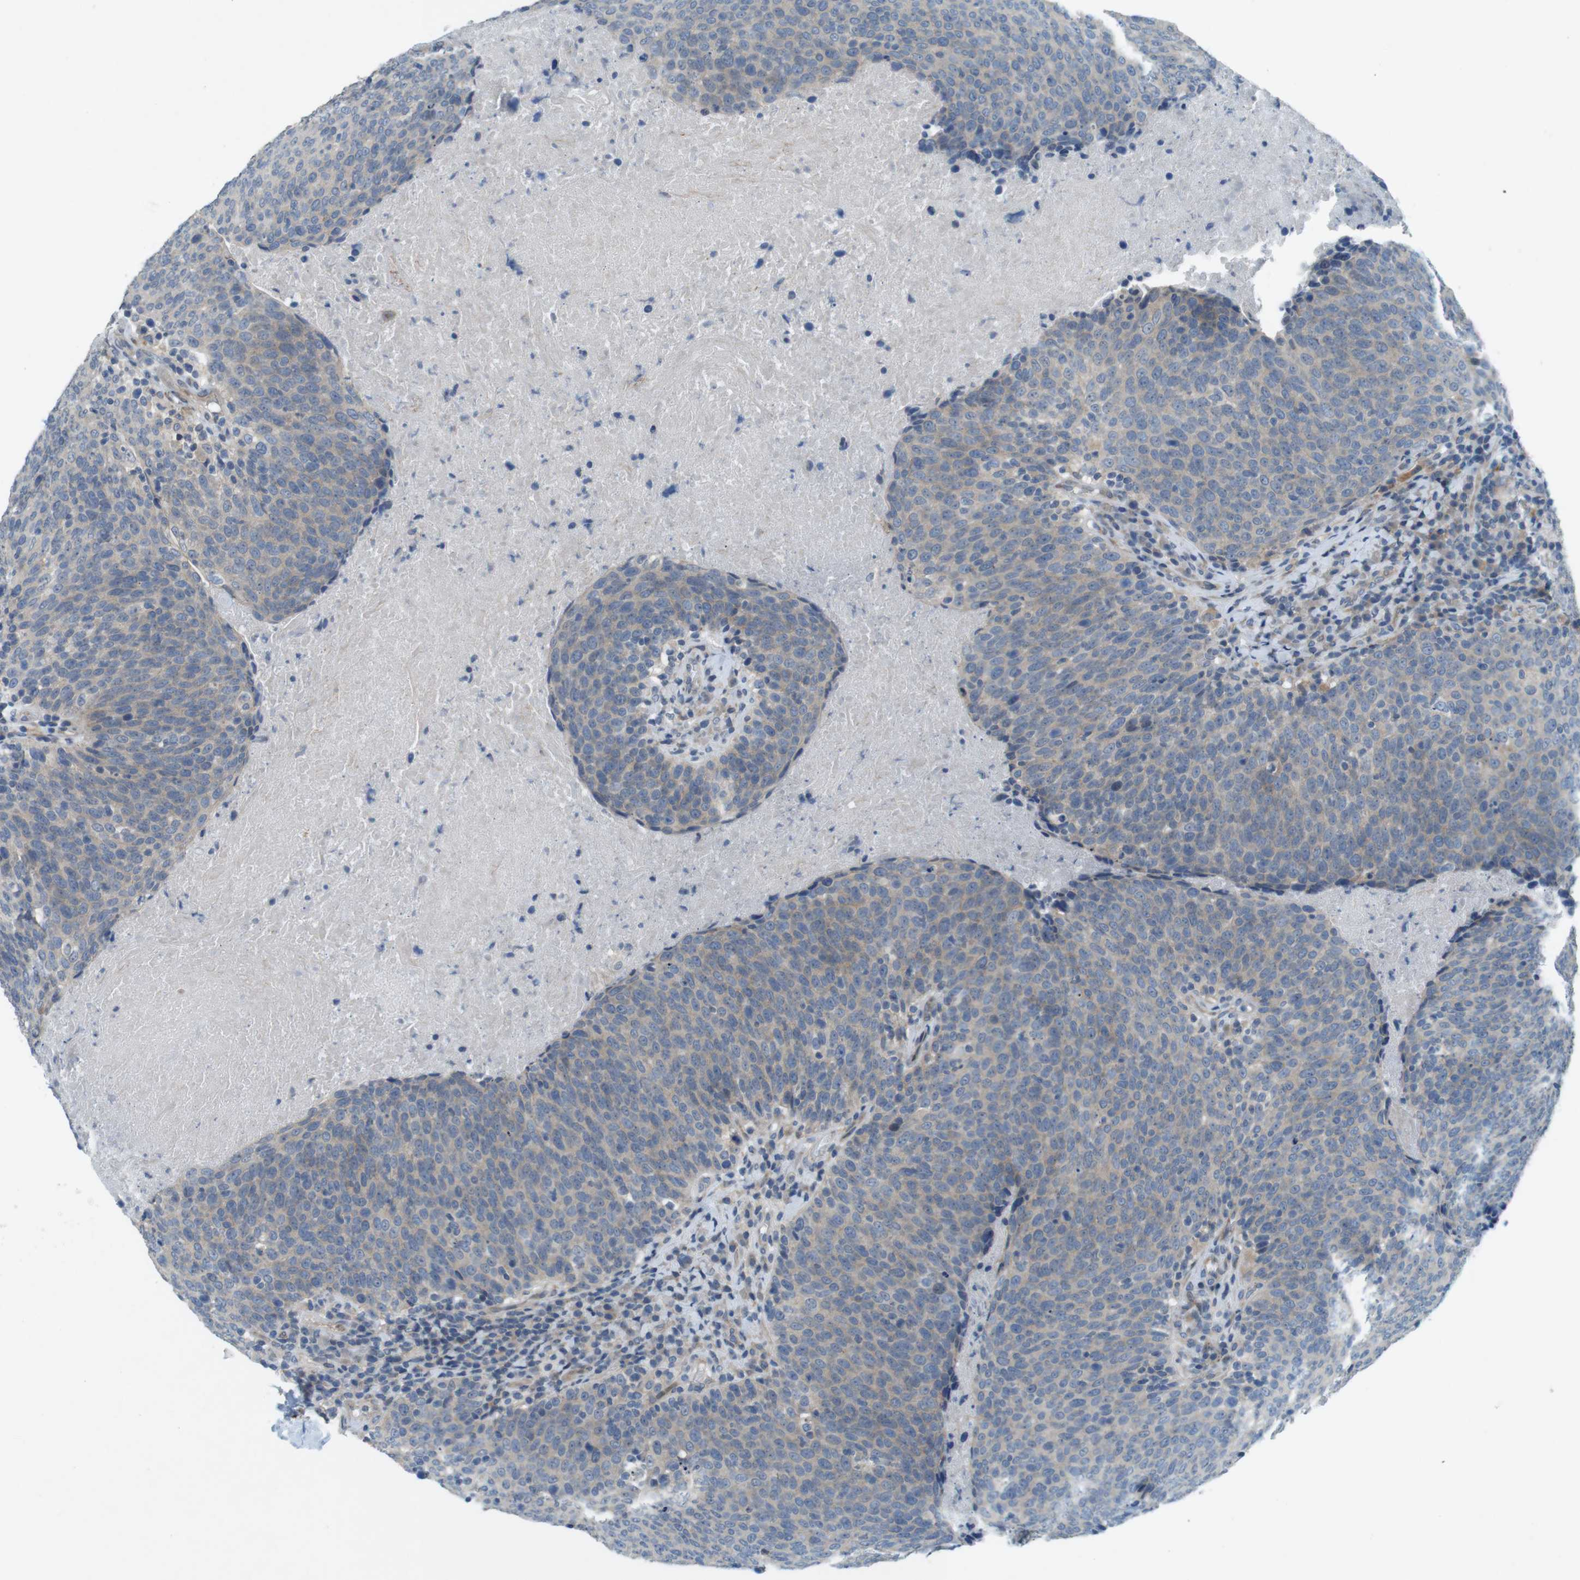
{"staining": {"intensity": "weak", "quantity": ">75%", "location": "cytoplasmic/membranous"}, "tissue": "head and neck cancer", "cell_type": "Tumor cells", "image_type": "cancer", "snomed": [{"axis": "morphology", "description": "Squamous cell carcinoma, NOS"}, {"axis": "morphology", "description": "Squamous cell carcinoma, metastatic, NOS"}, {"axis": "topography", "description": "Lymph node"}, {"axis": "topography", "description": "Head-Neck"}], "caption": "High-power microscopy captured an IHC photomicrograph of head and neck squamous cell carcinoma, revealing weak cytoplasmic/membranous staining in about >75% of tumor cells. (IHC, brightfield microscopy, high magnification).", "gene": "TYW1", "patient": {"sex": "male", "age": 62}}